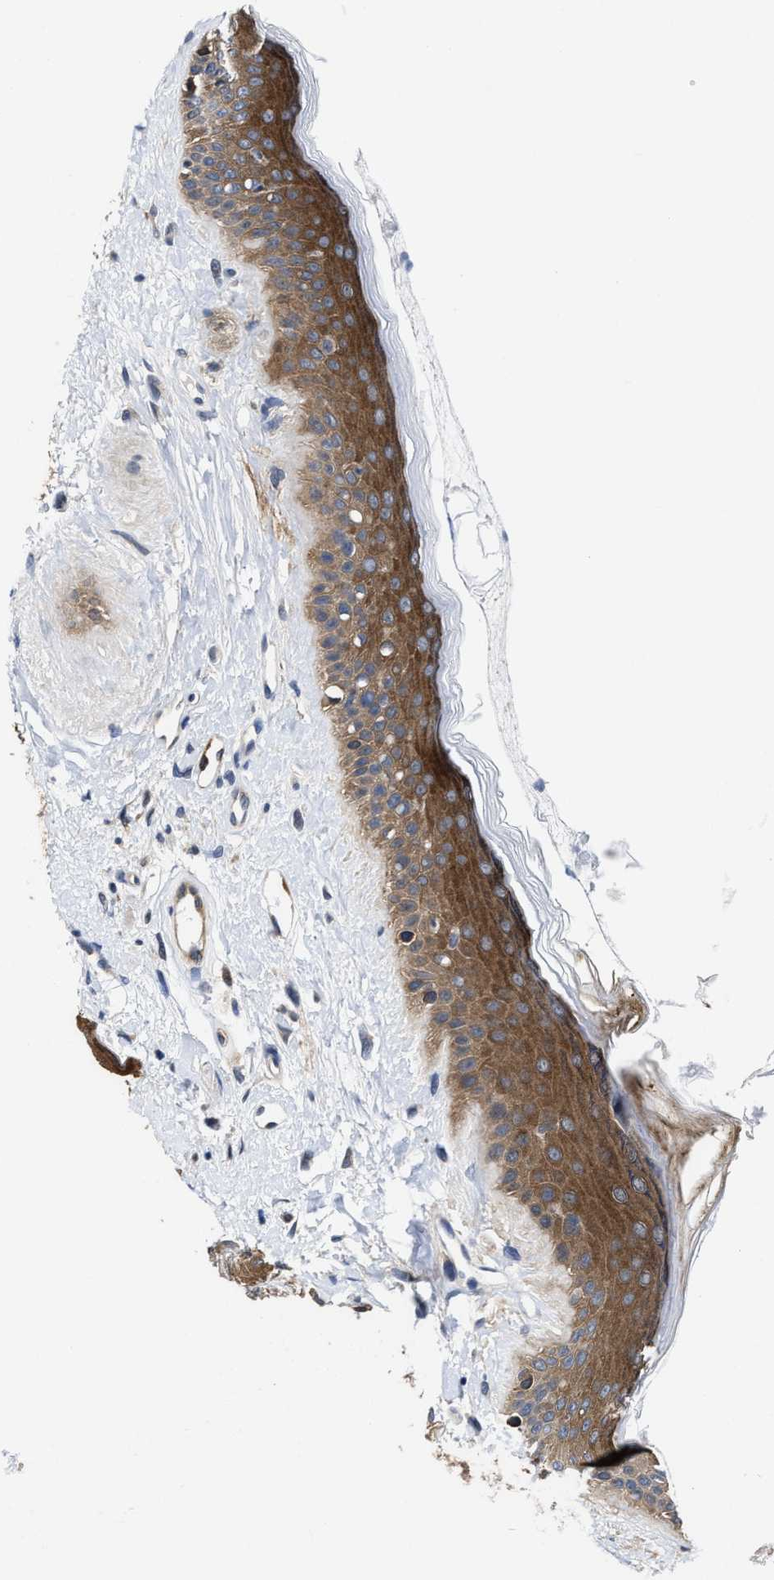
{"staining": {"intensity": "strong", "quantity": "25%-75%", "location": "cytoplasmic/membranous"}, "tissue": "oral mucosa", "cell_type": "Squamous epithelial cells", "image_type": "normal", "snomed": [{"axis": "morphology", "description": "Normal tissue, NOS"}, {"axis": "topography", "description": "Skin"}, {"axis": "topography", "description": "Oral tissue"}], "caption": "IHC staining of unremarkable oral mucosa, which reveals high levels of strong cytoplasmic/membranous staining in approximately 25%-75% of squamous epithelial cells indicating strong cytoplasmic/membranous protein positivity. The staining was performed using DAB (brown) for protein detection and nuclei were counterstained in hematoxylin (blue).", "gene": "KIF12", "patient": {"sex": "male", "age": 84}}